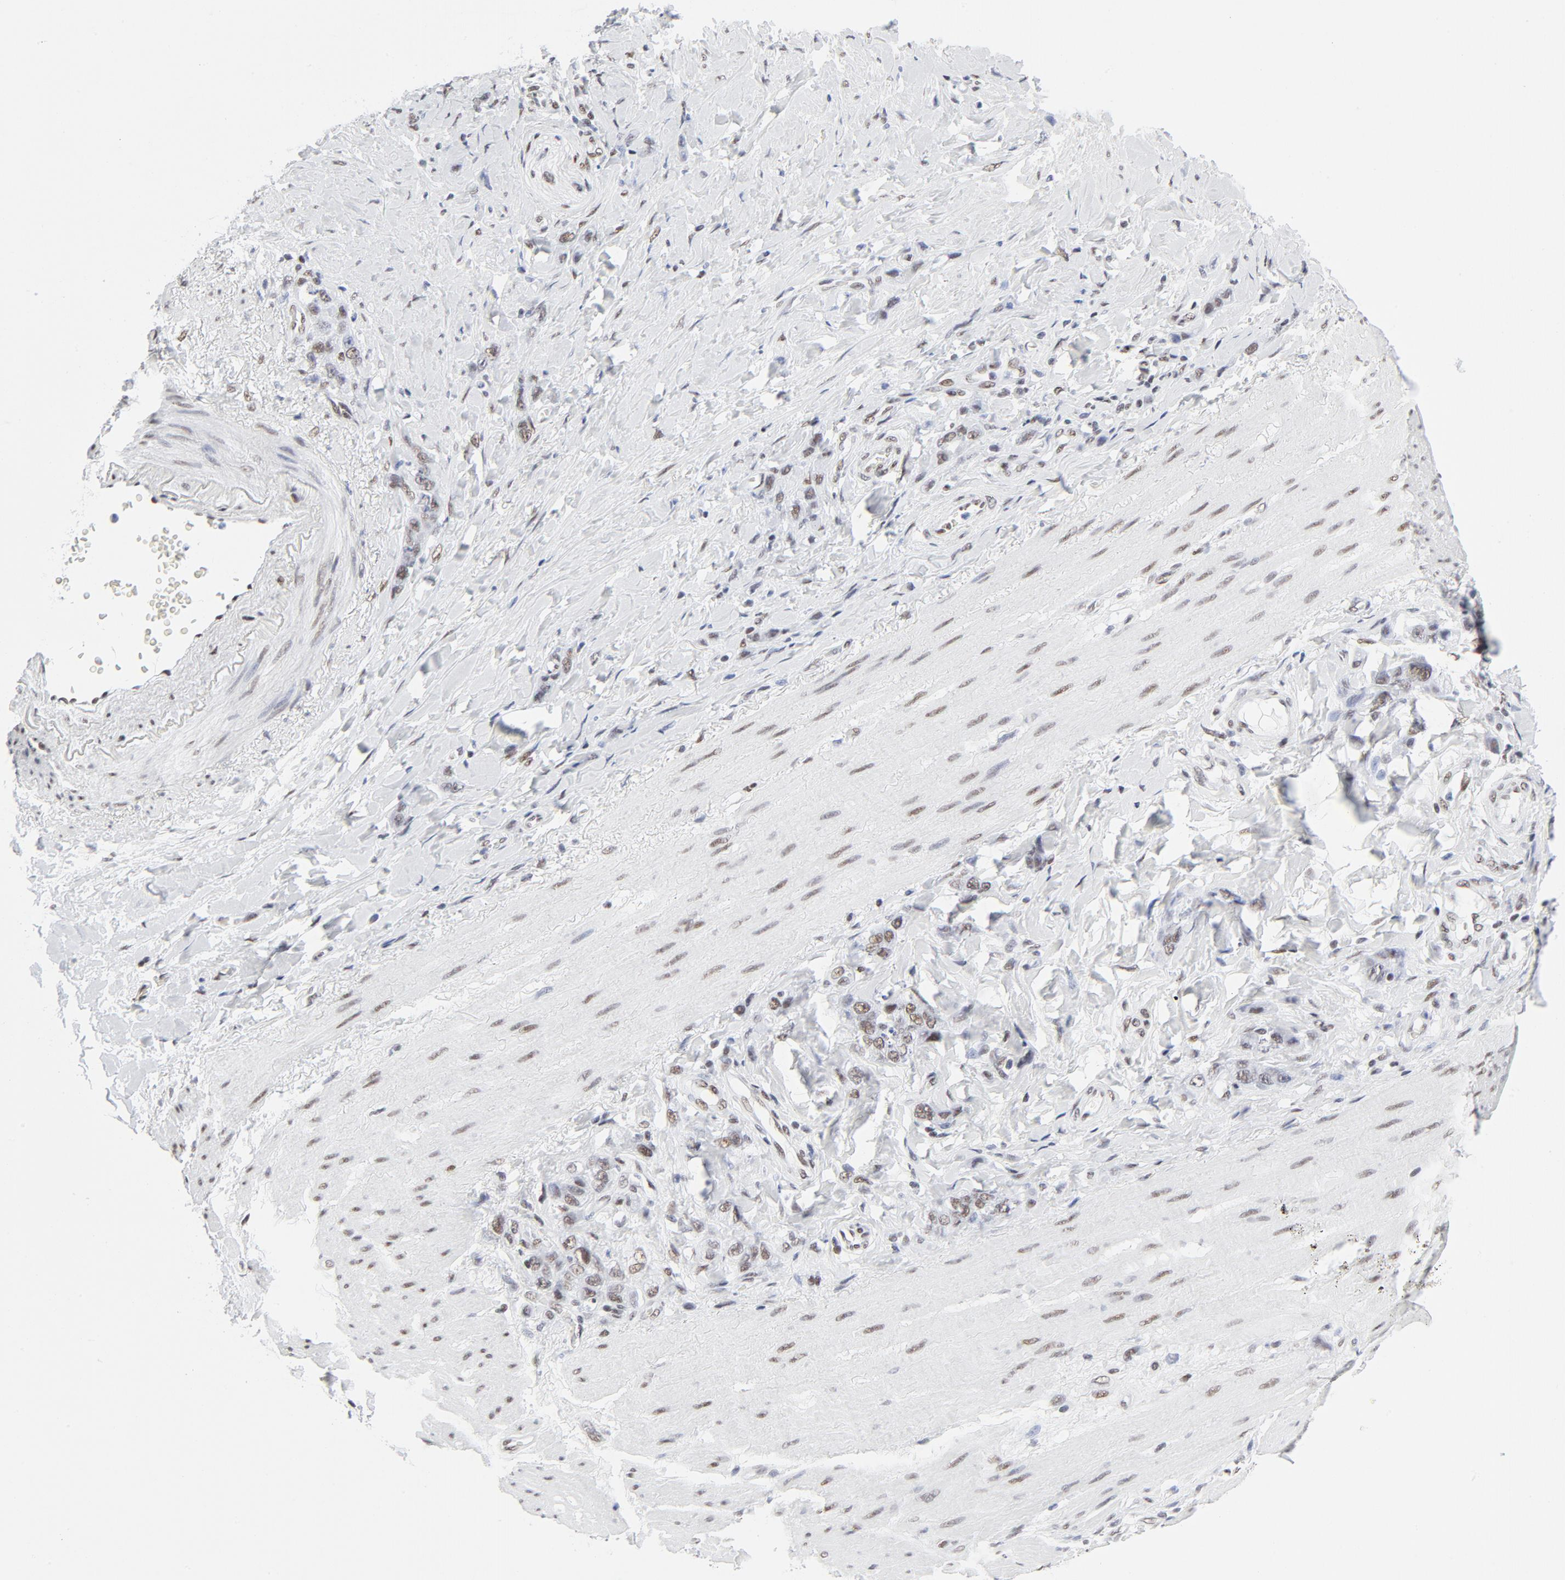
{"staining": {"intensity": "weak", "quantity": ">75%", "location": "nuclear"}, "tissue": "stomach cancer", "cell_type": "Tumor cells", "image_type": "cancer", "snomed": [{"axis": "morphology", "description": "Normal tissue, NOS"}, {"axis": "morphology", "description": "Adenocarcinoma, NOS"}, {"axis": "topography", "description": "Stomach"}], "caption": "This photomicrograph shows immunohistochemistry (IHC) staining of human stomach adenocarcinoma, with low weak nuclear staining in about >75% of tumor cells.", "gene": "ATF2", "patient": {"sex": "male", "age": 82}}